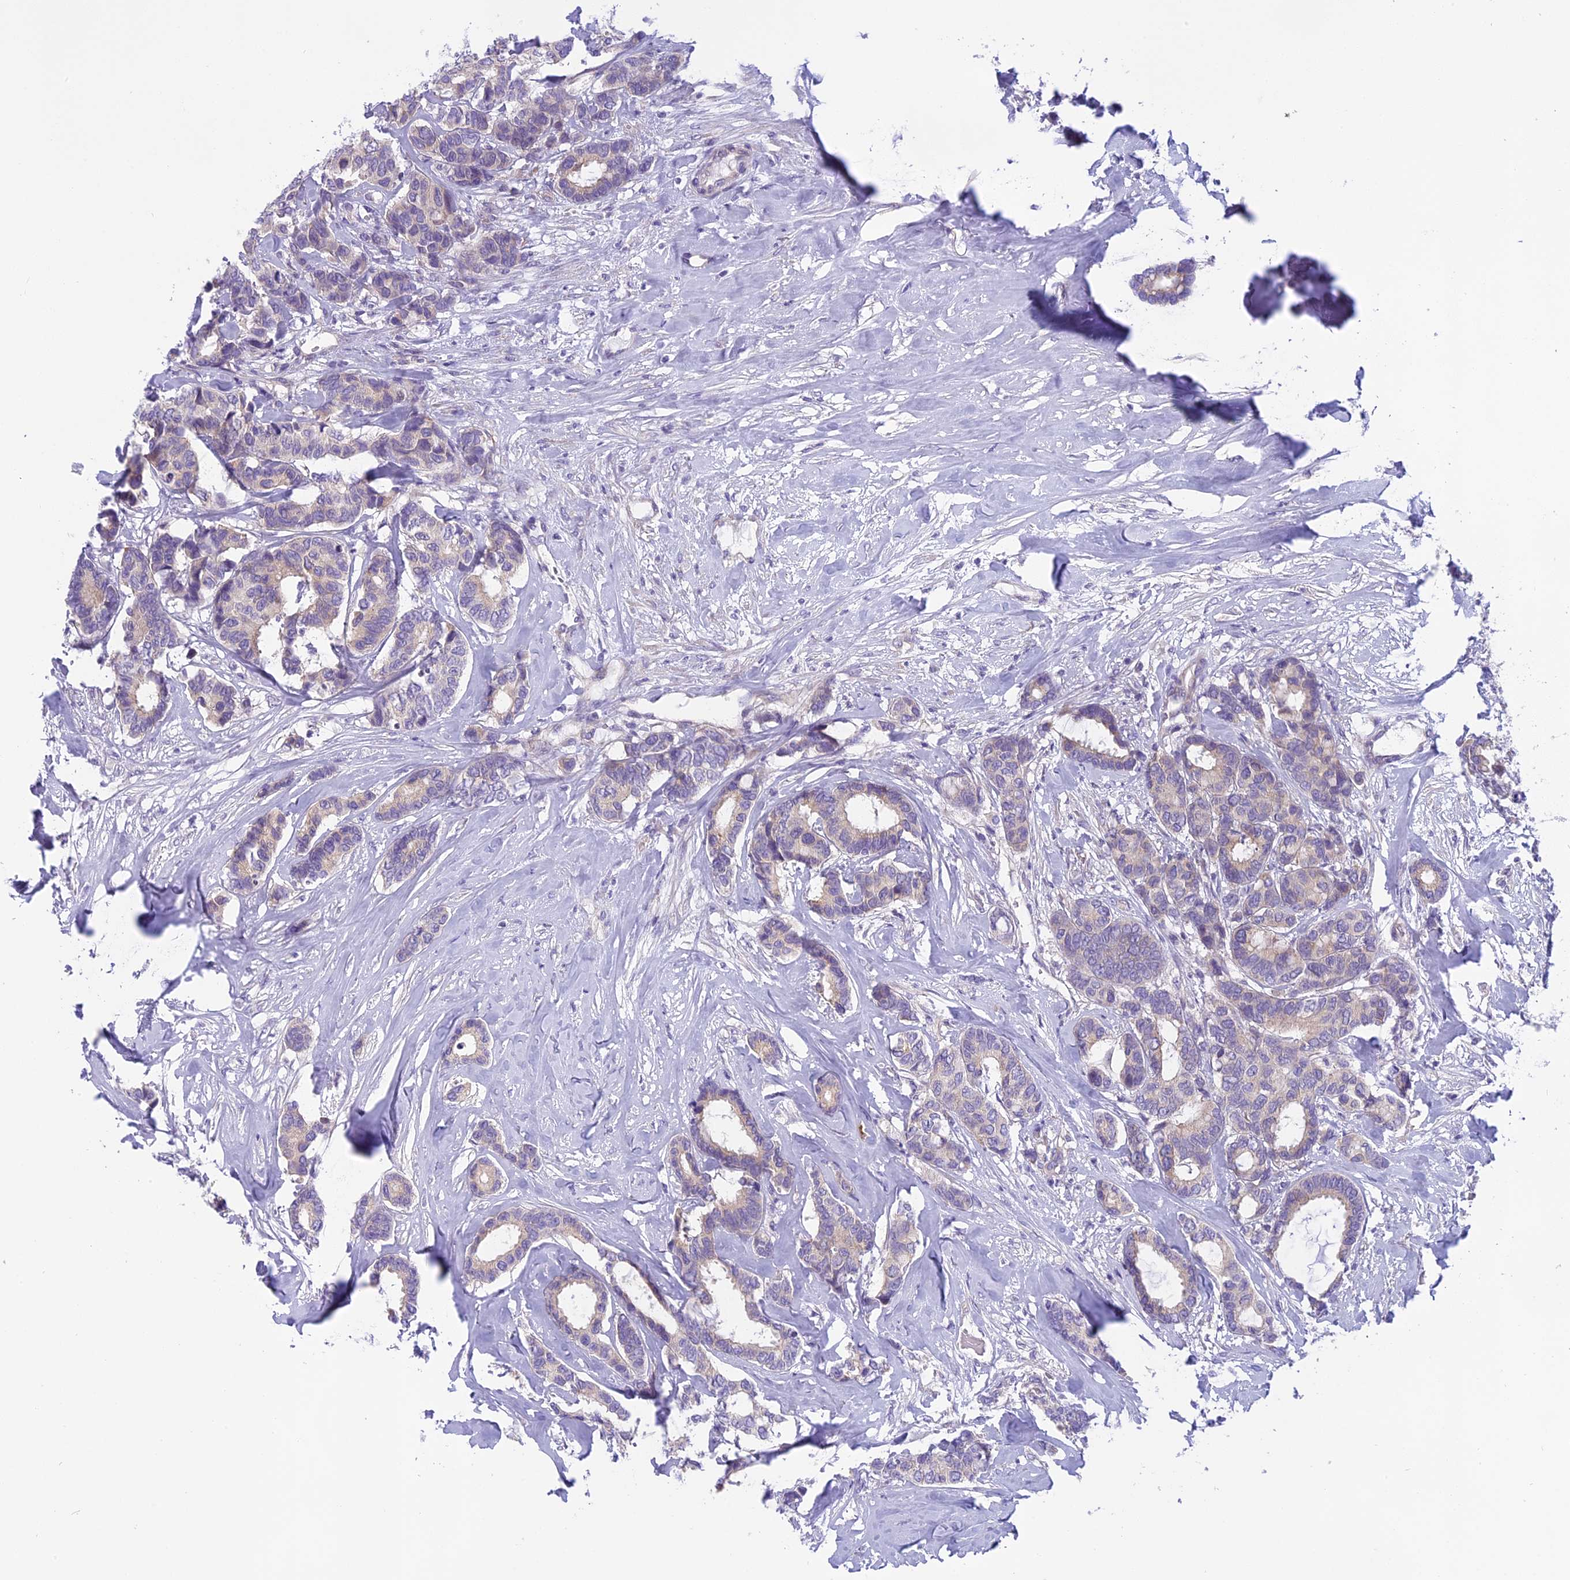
{"staining": {"intensity": "negative", "quantity": "none", "location": "none"}, "tissue": "breast cancer", "cell_type": "Tumor cells", "image_type": "cancer", "snomed": [{"axis": "morphology", "description": "Duct carcinoma"}, {"axis": "topography", "description": "Breast"}], "caption": "Image shows no significant protein positivity in tumor cells of breast cancer (infiltrating ductal carcinoma).", "gene": "ARHGEF37", "patient": {"sex": "female", "age": 87}}